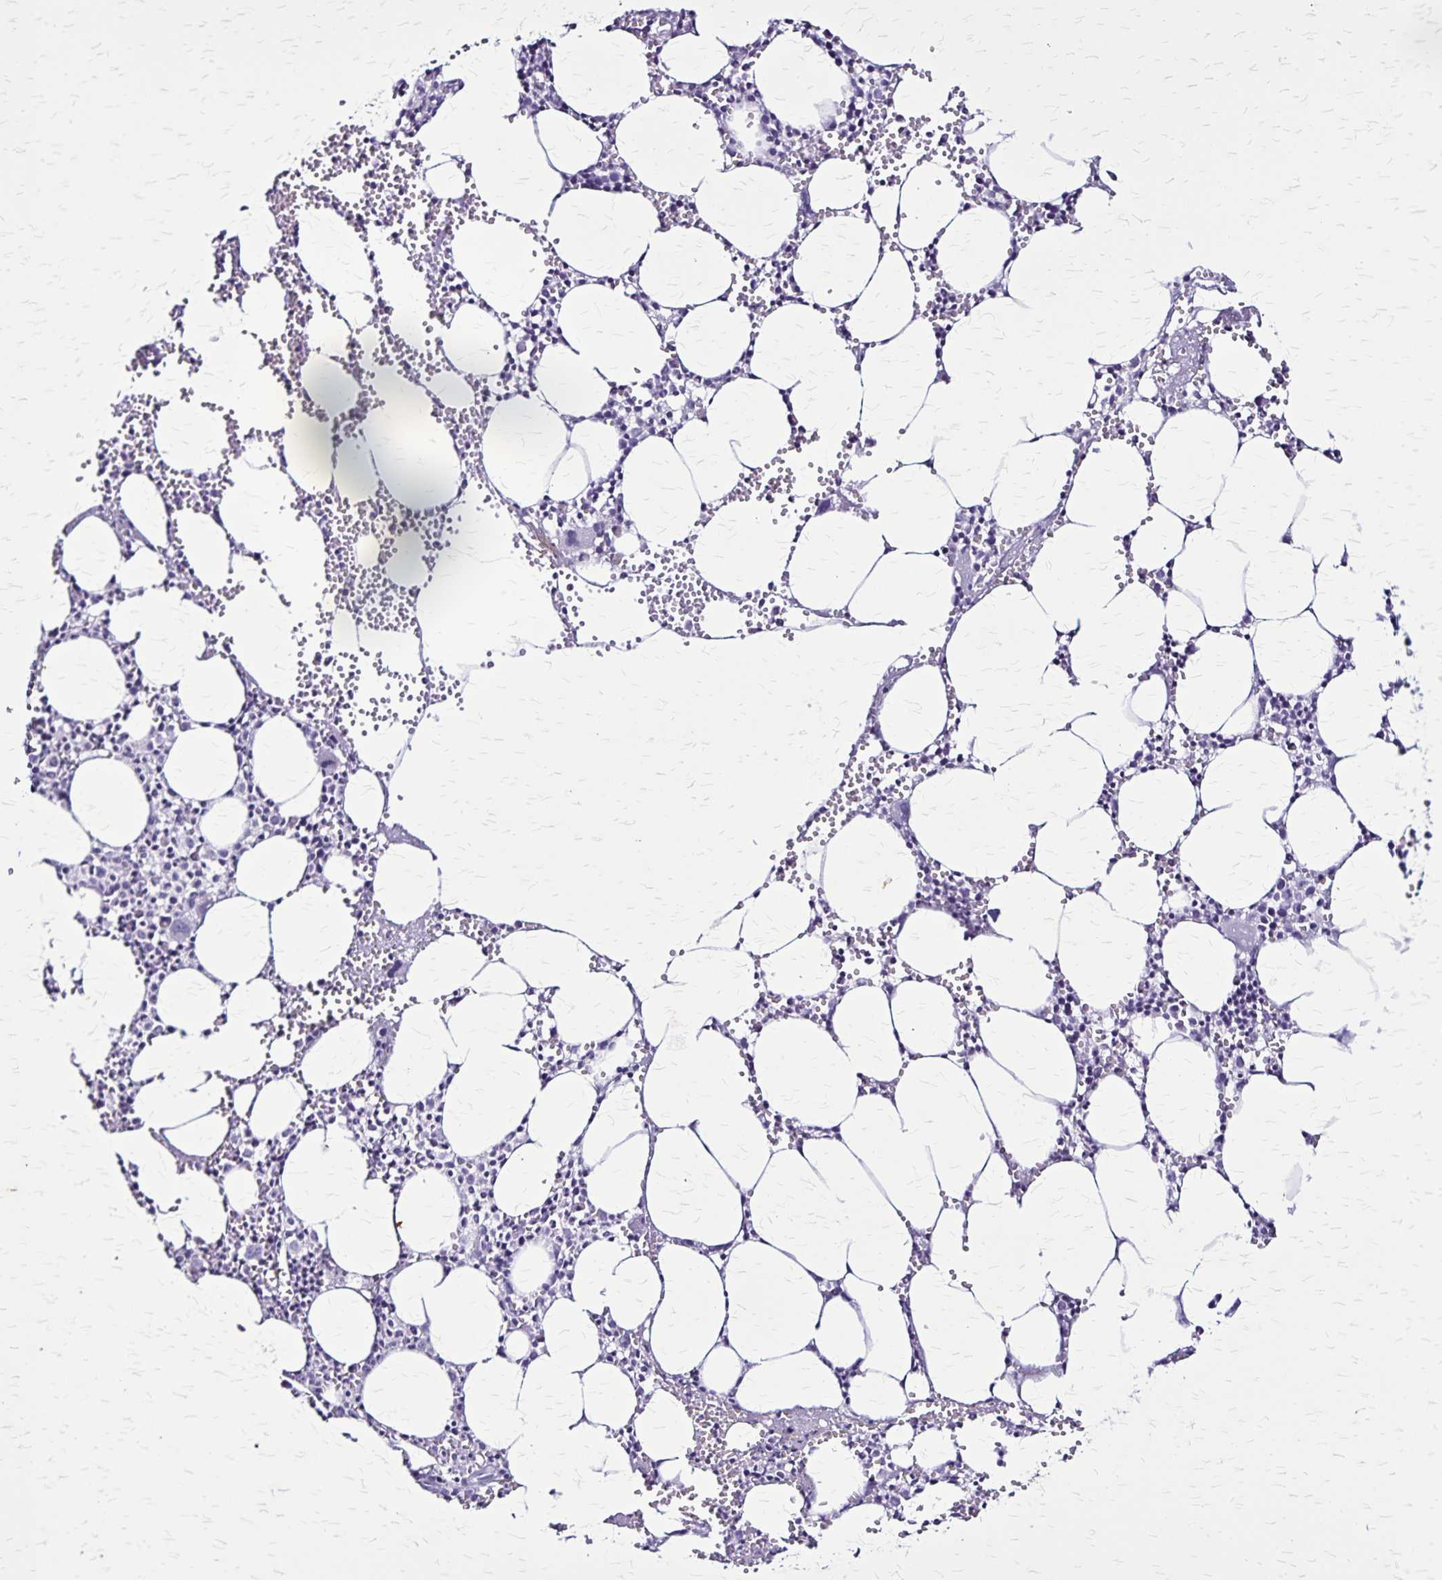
{"staining": {"intensity": "negative", "quantity": "none", "location": "none"}, "tissue": "bone marrow", "cell_type": "Hematopoietic cells", "image_type": "normal", "snomed": [{"axis": "morphology", "description": "Normal tissue, NOS"}, {"axis": "topography", "description": "Bone marrow"}], "caption": "Immunohistochemical staining of benign bone marrow shows no significant expression in hematopoietic cells. Brightfield microscopy of immunohistochemistry stained with DAB (brown) and hematoxylin (blue), captured at high magnification.", "gene": "KRT2", "patient": {"sex": "male", "age": 89}}